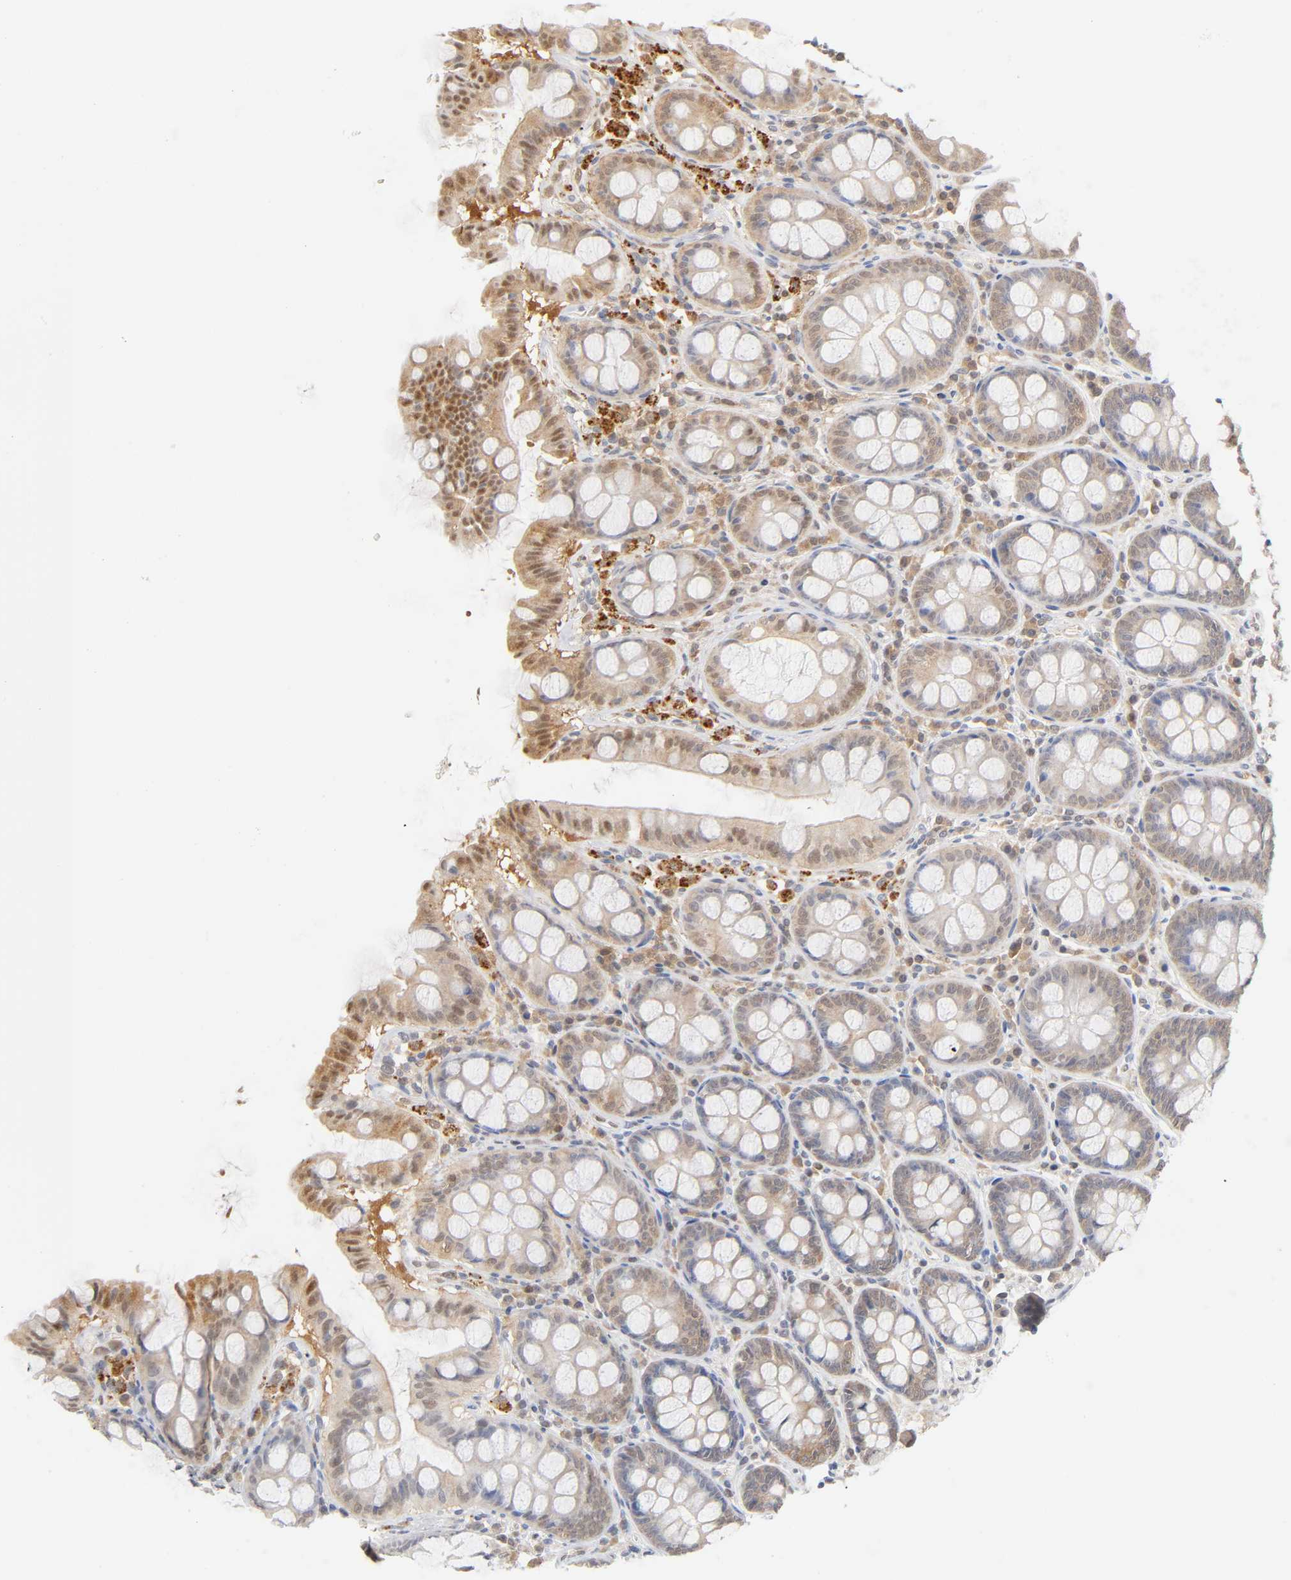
{"staining": {"intensity": "negative", "quantity": "none", "location": "none"}, "tissue": "colon", "cell_type": "Endothelial cells", "image_type": "normal", "snomed": [{"axis": "morphology", "description": "Normal tissue, NOS"}, {"axis": "topography", "description": "Colon"}], "caption": "This is an IHC photomicrograph of normal human colon. There is no positivity in endothelial cells.", "gene": "DFFB", "patient": {"sex": "female", "age": 61}}